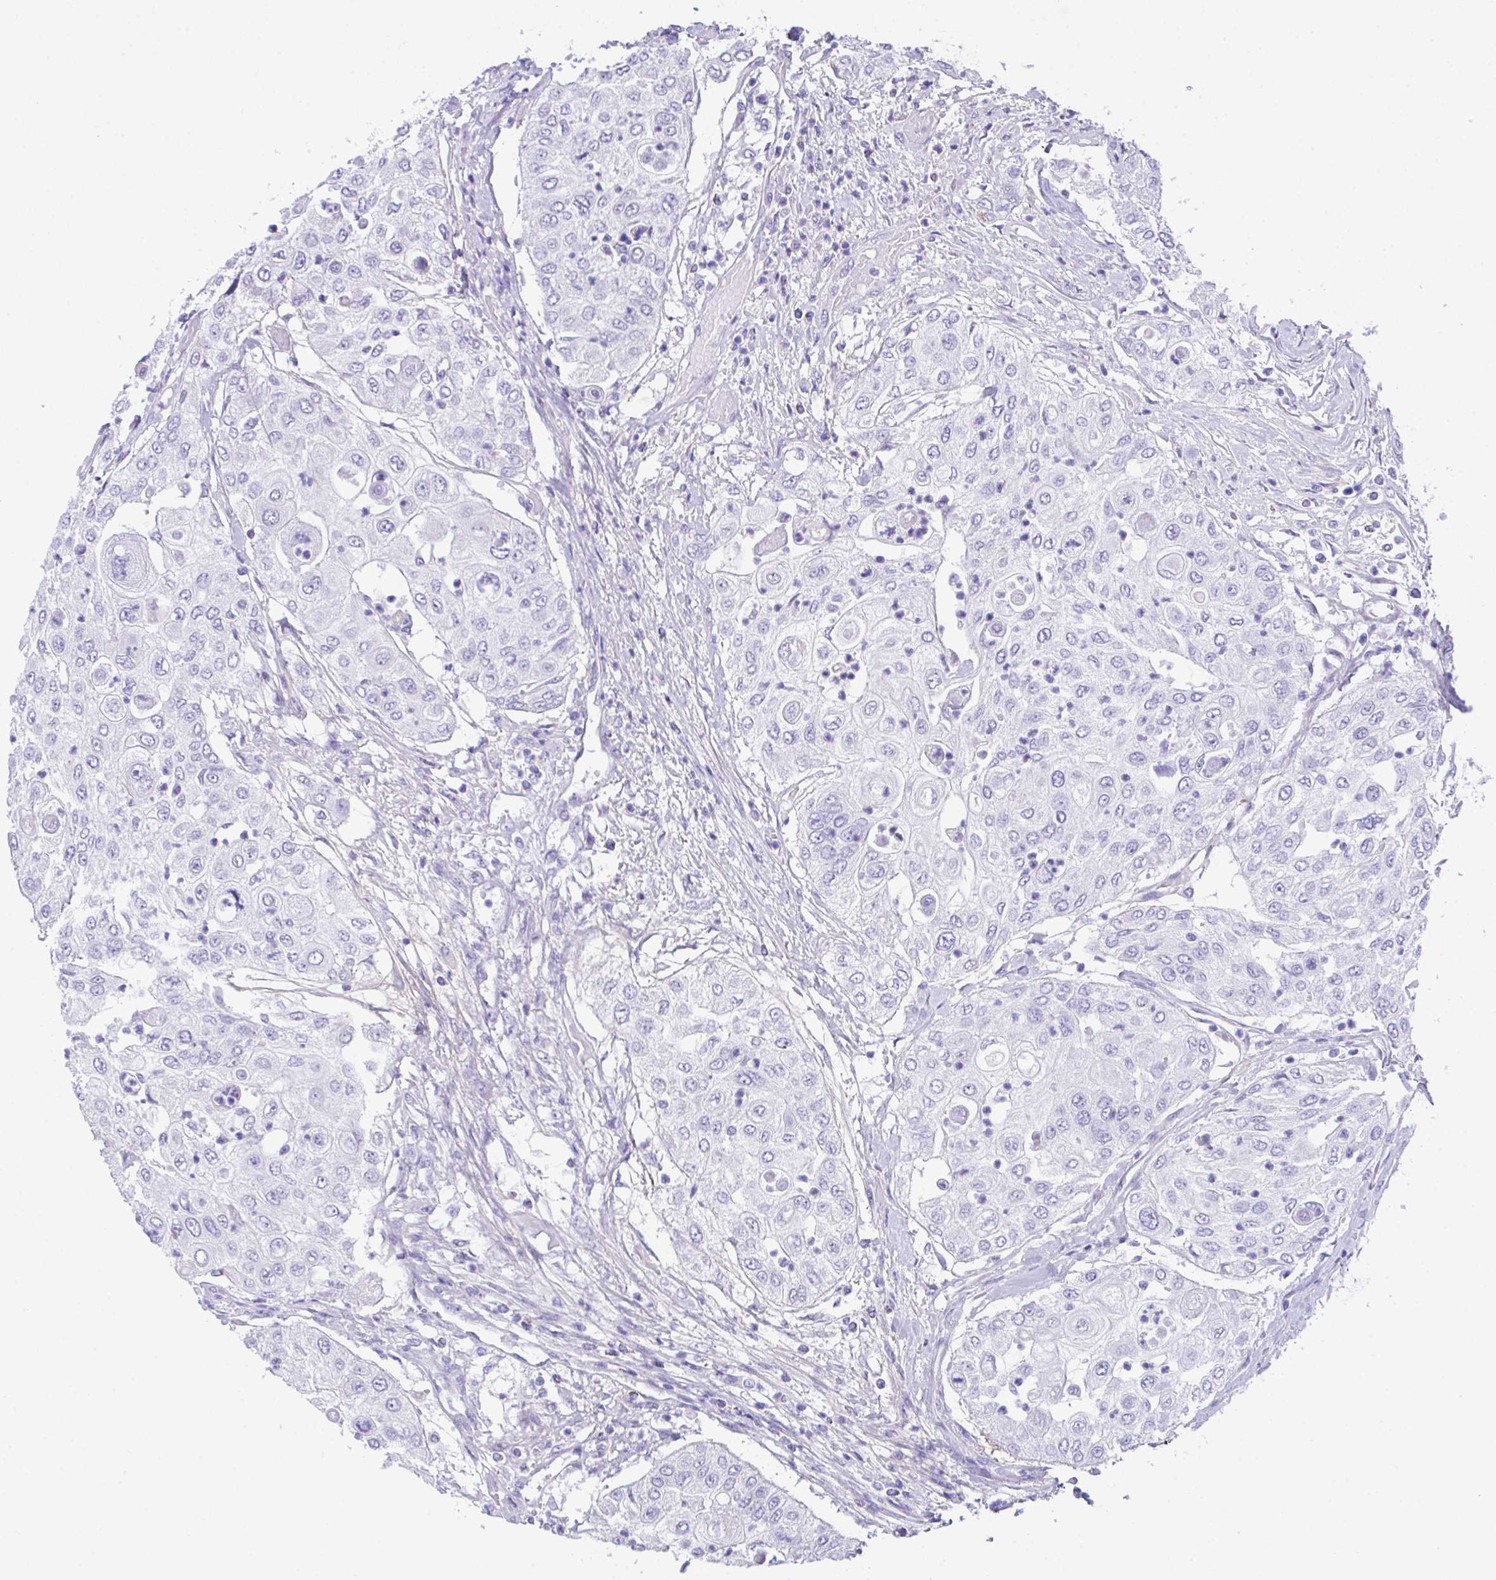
{"staining": {"intensity": "negative", "quantity": "none", "location": "none"}, "tissue": "urothelial cancer", "cell_type": "Tumor cells", "image_type": "cancer", "snomed": [{"axis": "morphology", "description": "Urothelial carcinoma, High grade"}, {"axis": "topography", "description": "Urinary bladder"}], "caption": "Tumor cells show no significant staining in high-grade urothelial carcinoma.", "gene": "SLC16A6", "patient": {"sex": "female", "age": 79}}